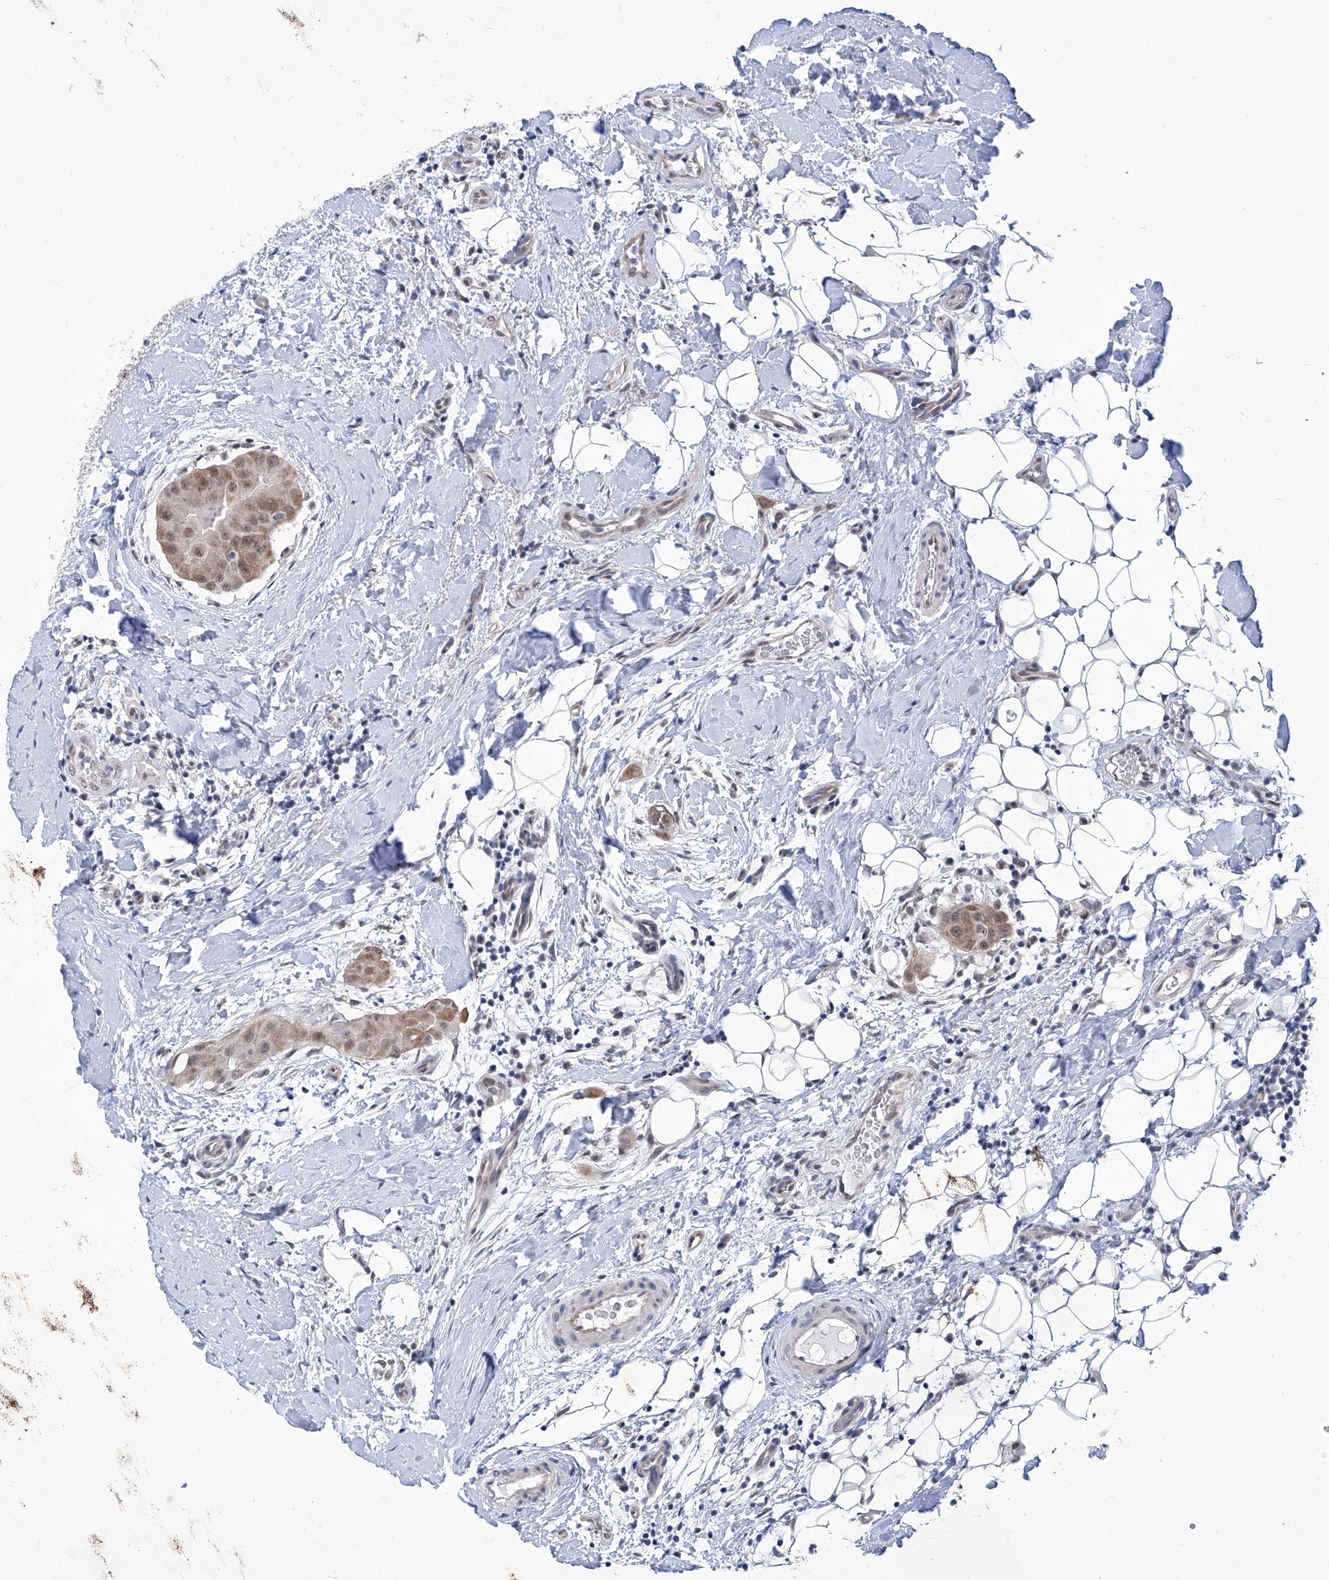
{"staining": {"intensity": "moderate", "quantity": ">75%", "location": "cytoplasmic/membranous,nuclear"}, "tissue": "thyroid cancer", "cell_type": "Tumor cells", "image_type": "cancer", "snomed": [{"axis": "morphology", "description": "Papillary adenocarcinoma, NOS"}, {"axis": "topography", "description": "Thyroid gland"}], "caption": "Human papillary adenocarcinoma (thyroid) stained for a protein (brown) displays moderate cytoplasmic/membranous and nuclear positive expression in approximately >75% of tumor cells.", "gene": "SART1", "patient": {"sex": "male", "age": 33}}